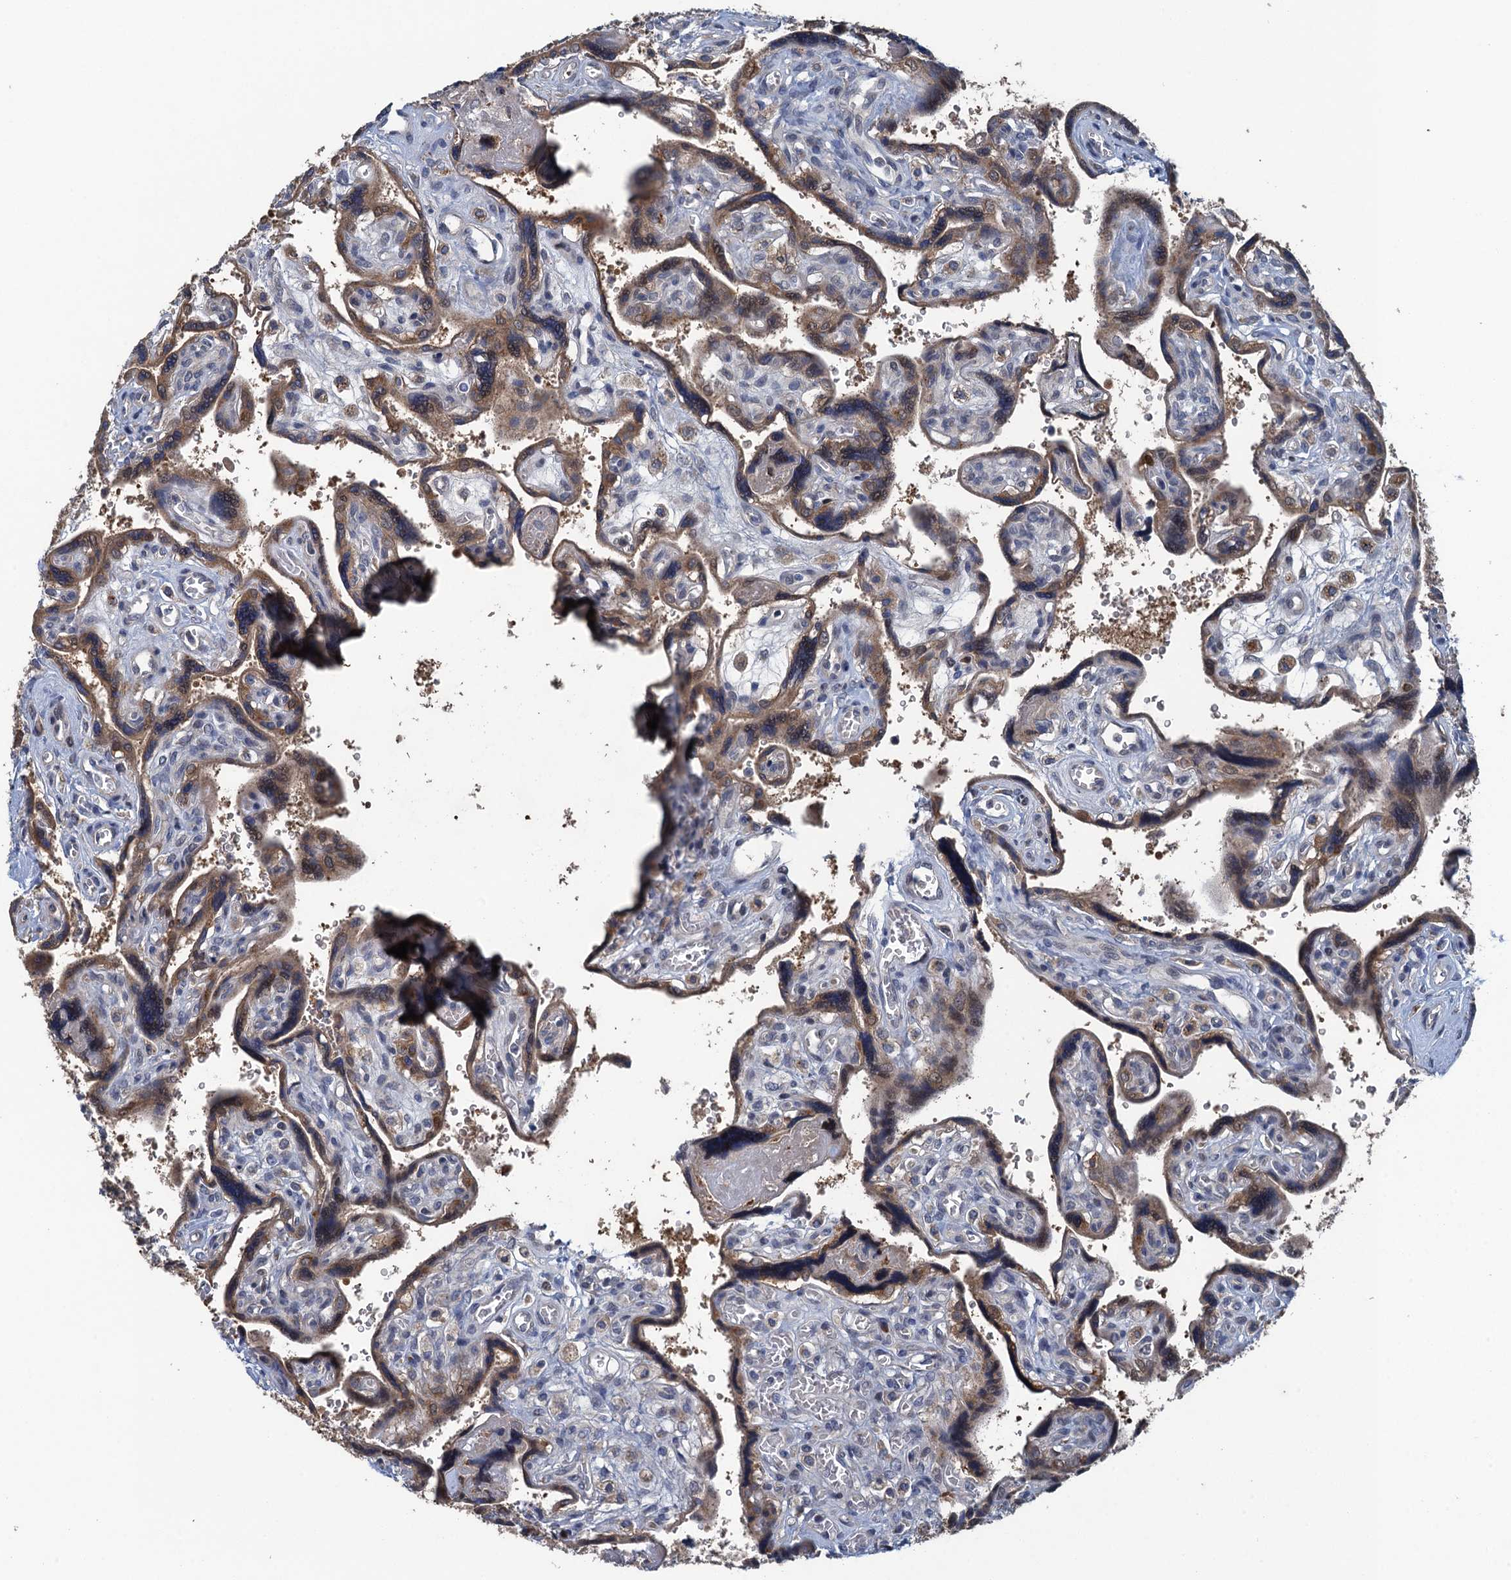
{"staining": {"intensity": "moderate", "quantity": "25%-75%", "location": "cytoplasmic/membranous"}, "tissue": "placenta", "cell_type": "Trophoblastic cells", "image_type": "normal", "snomed": [{"axis": "morphology", "description": "Normal tissue, NOS"}, {"axis": "topography", "description": "Placenta"}], "caption": "Trophoblastic cells show moderate cytoplasmic/membranous positivity in about 25%-75% of cells in benign placenta. (Stains: DAB (3,3'-diaminobenzidine) in brown, nuclei in blue, Microscopy: brightfield microscopy at high magnification).", "gene": "KBTBD8", "patient": {"sex": "female", "age": 39}}